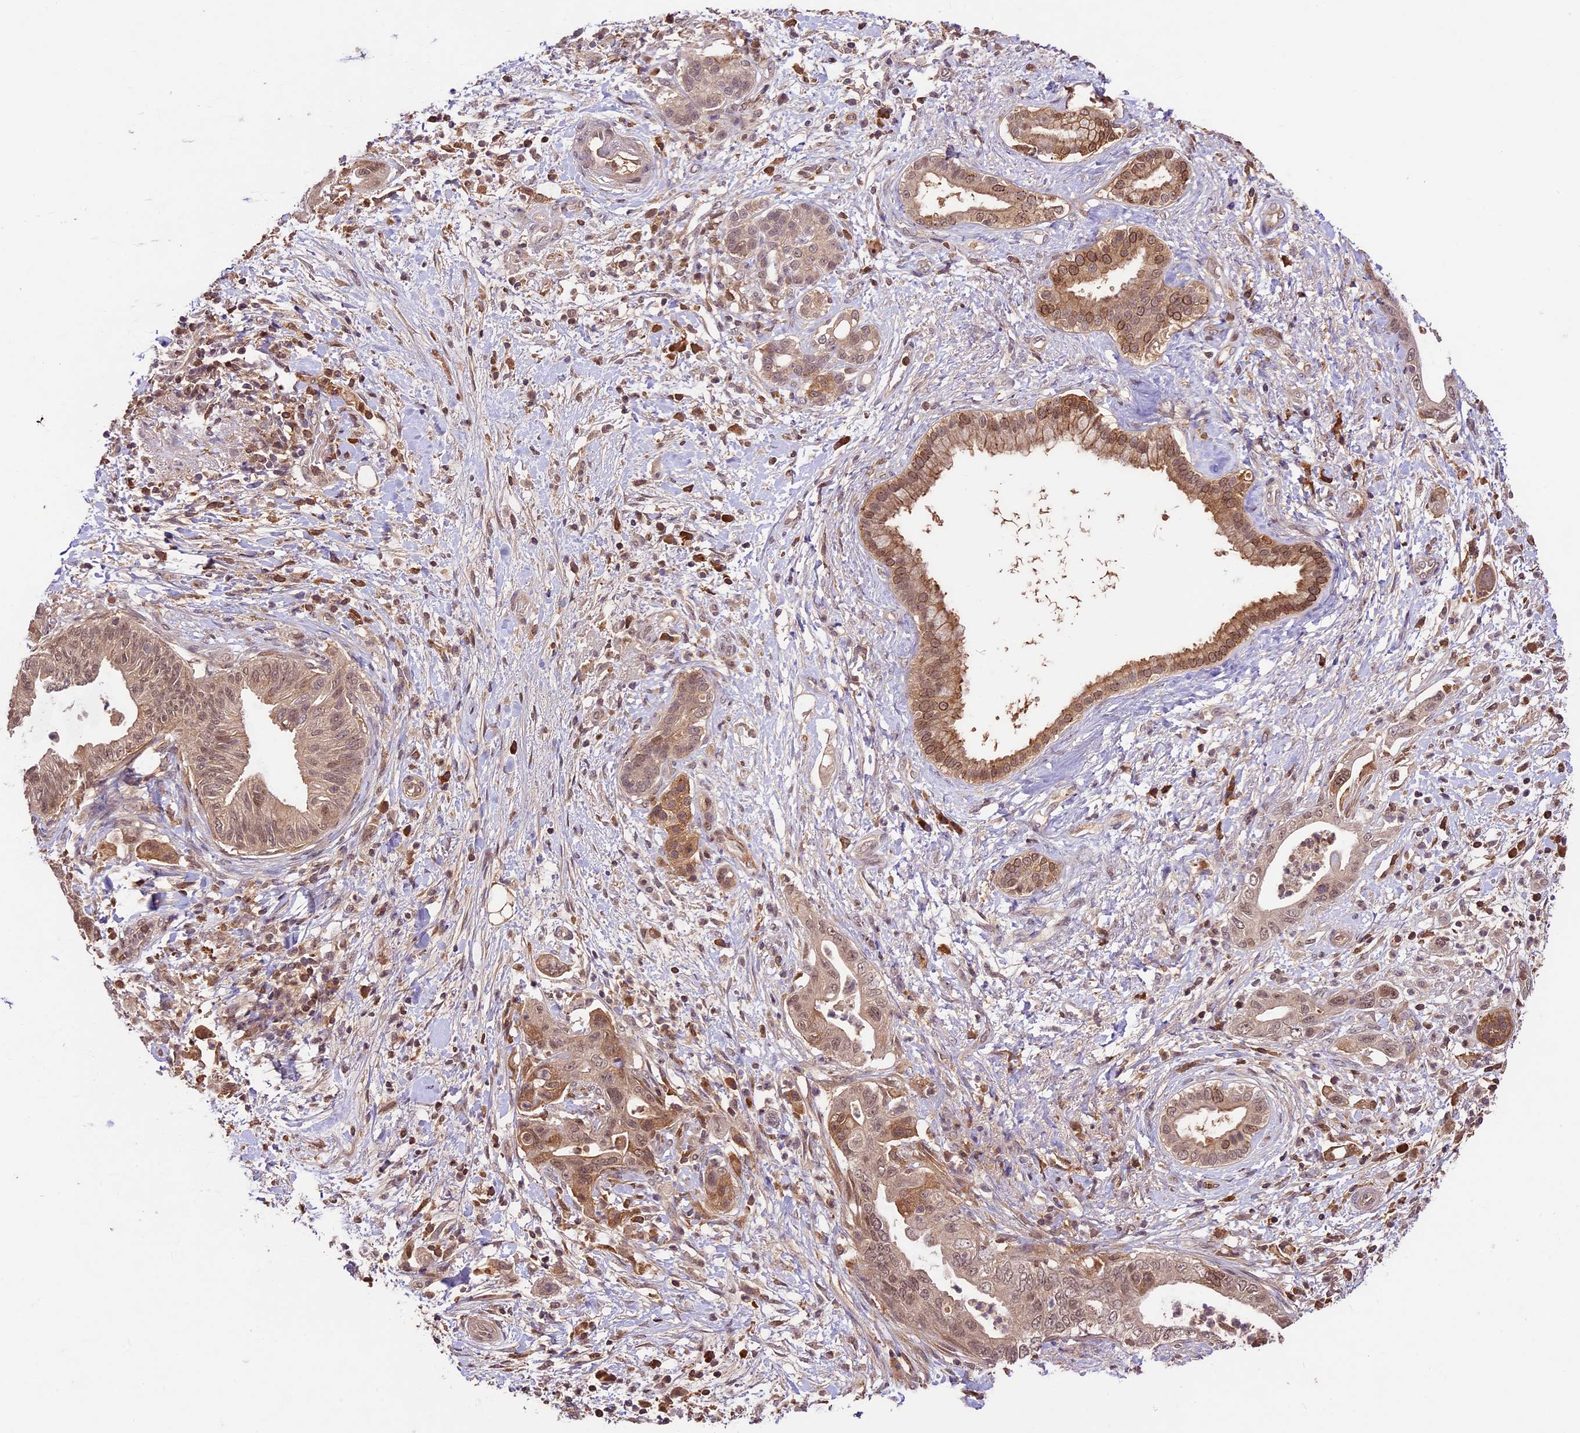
{"staining": {"intensity": "moderate", "quantity": ">75%", "location": "cytoplasmic/membranous,nuclear"}, "tissue": "pancreatic cancer", "cell_type": "Tumor cells", "image_type": "cancer", "snomed": [{"axis": "morphology", "description": "Adenocarcinoma, NOS"}, {"axis": "topography", "description": "Pancreas"}], "caption": "Immunohistochemical staining of human pancreatic cancer (adenocarcinoma) exhibits medium levels of moderate cytoplasmic/membranous and nuclear expression in about >75% of tumor cells. Nuclei are stained in blue.", "gene": "ATP10A", "patient": {"sex": "female", "age": 73}}